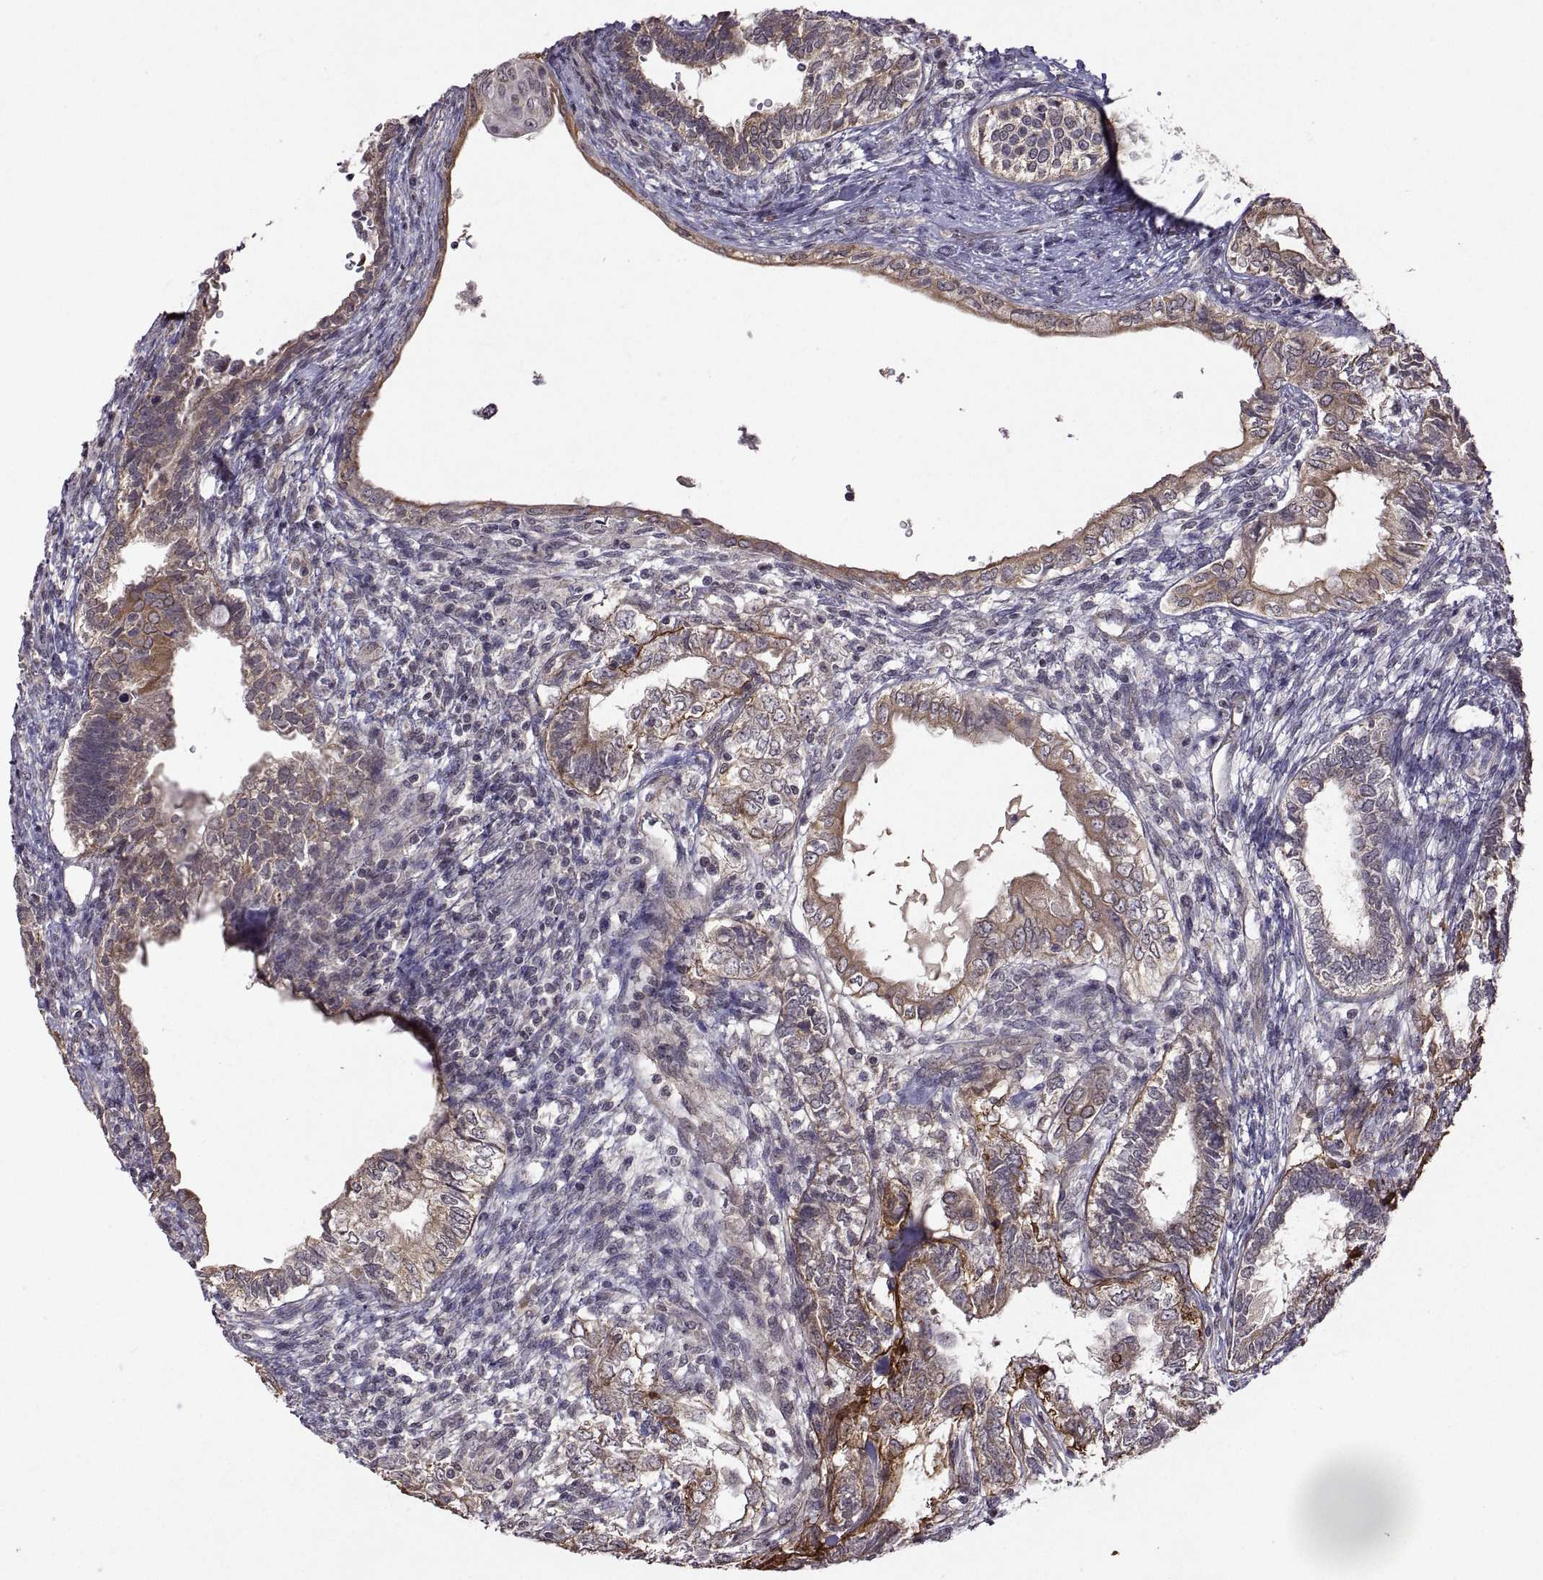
{"staining": {"intensity": "moderate", "quantity": "25%-75%", "location": "cytoplasmic/membranous"}, "tissue": "testis cancer", "cell_type": "Tumor cells", "image_type": "cancer", "snomed": [{"axis": "morphology", "description": "Seminoma, NOS"}, {"axis": "morphology", "description": "Carcinoma, Embryonal, NOS"}, {"axis": "topography", "description": "Testis"}], "caption": "Brown immunohistochemical staining in human testis cancer (seminoma) exhibits moderate cytoplasmic/membranous staining in about 25%-75% of tumor cells.", "gene": "LAMA1", "patient": {"sex": "male", "age": 41}}